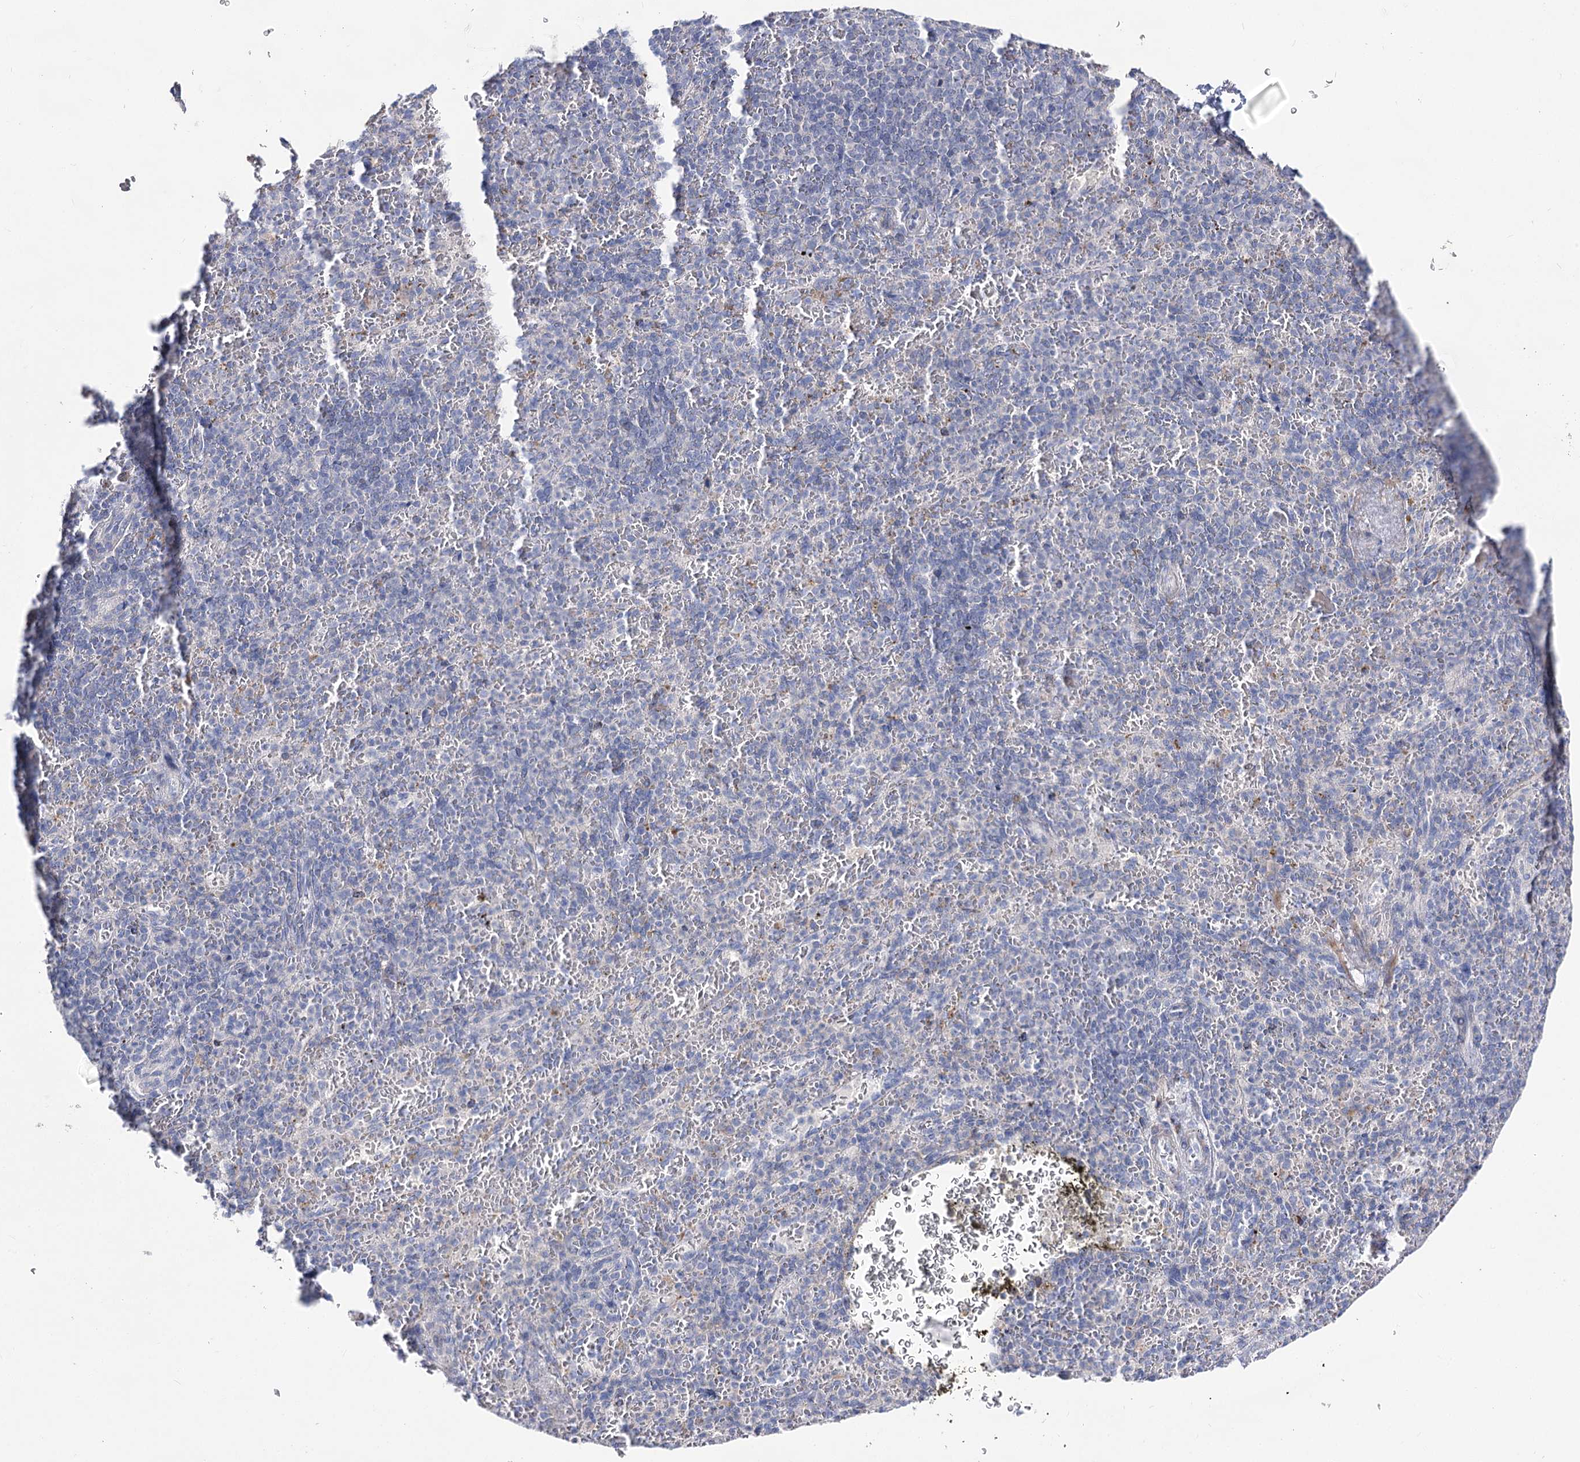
{"staining": {"intensity": "negative", "quantity": "none", "location": "none"}, "tissue": "spleen", "cell_type": "Cells in red pulp", "image_type": "normal", "snomed": [{"axis": "morphology", "description": "Normal tissue, NOS"}, {"axis": "topography", "description": "Spleen"}], "caption": "Cells in red pulp show no significant expression in unremarkable spleen. Brightfield microscopy of immunohistochemistry stained with DAB (brown) and hematoxylin (blue), captured at high magnification.", "gene": "NRAP", "patient": {"sex": "female", "age": 74}}